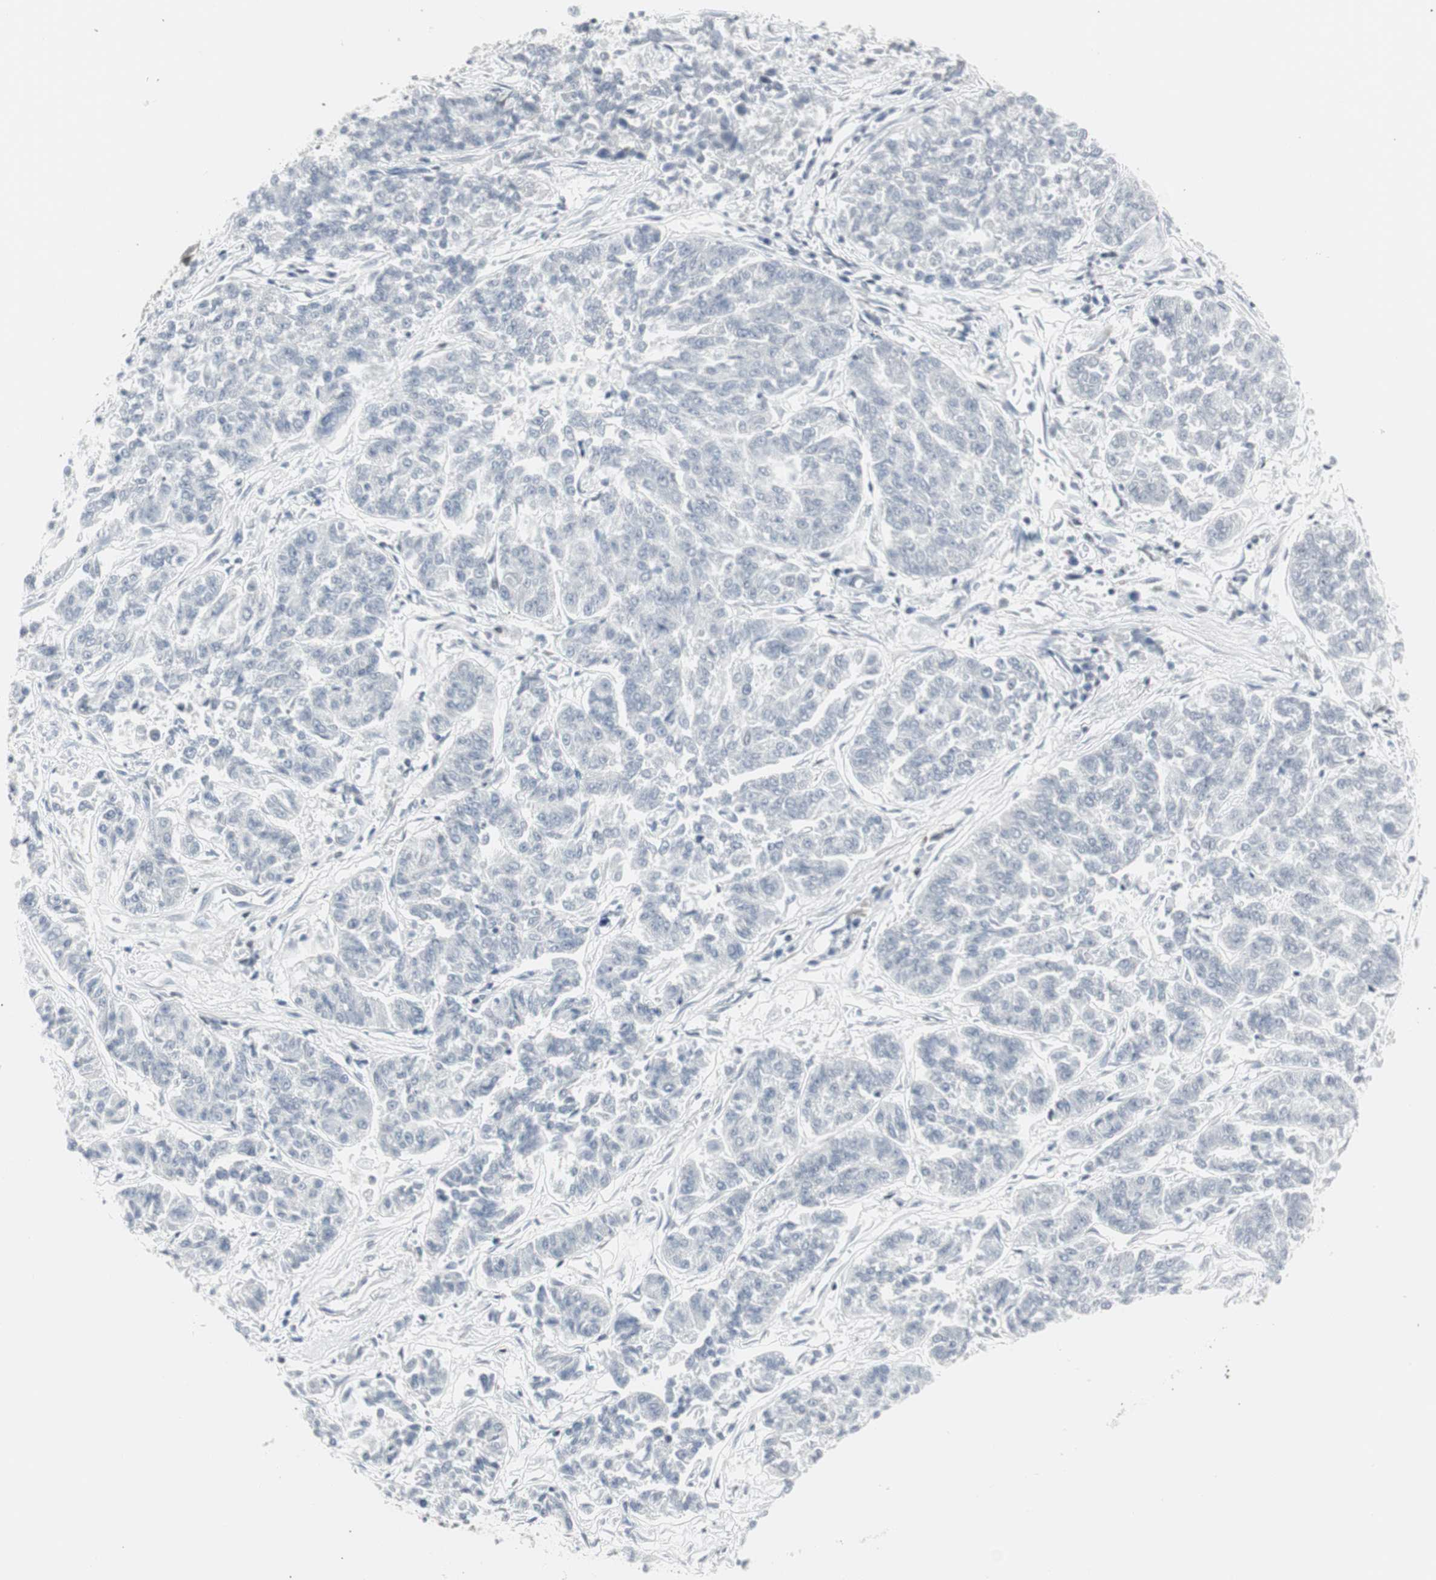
{"staining": {"intensity": "negative", "quantity": "none", "location": "none"}, "tissue": "lung cancer", "cell_type": "Tumor cells", "image_type": "cancer", "snomed": [{"axis": "morphology", "description": "Adenocarcinoma, NOS"}, {"axis": "topography", "description": "Lung"}], "caption": "A histopathology image of lung cancer stained for a protein demonstrates no brown staining in tumor cells. (DAB IHC visualized using brightfield microscopy, high magnification).", "gene": "ZBTB7B", "patient": {"sex": "male", "age": 84}}